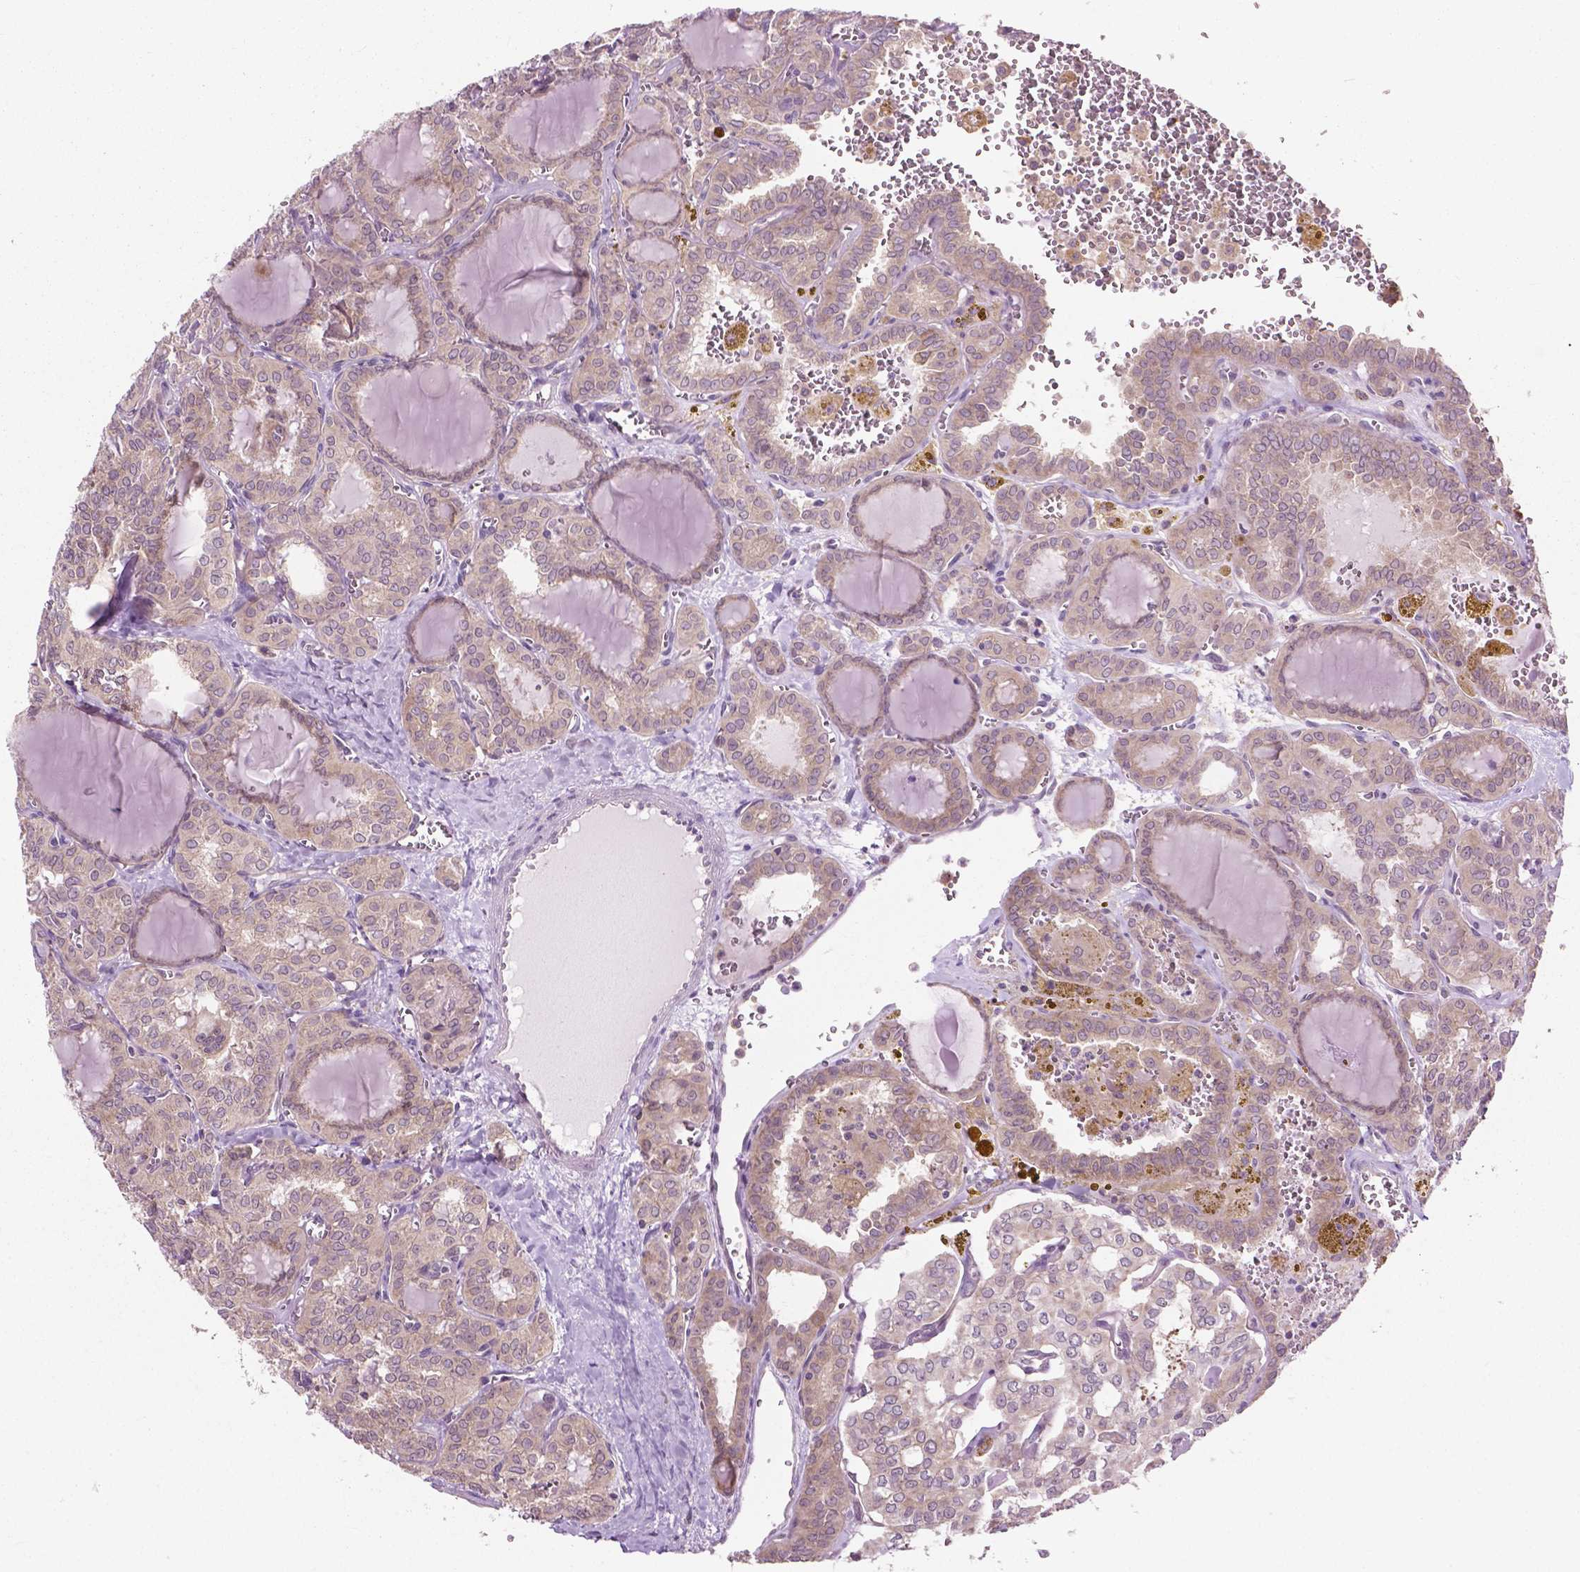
{"staining": {"intensity": "weak", "quantity": "<25%", "location": "cytoplasmic/membranous"}, "tissue": "thyroid cancer", "cell_type": "Tumor cells", "image_type": "cancer", "snomed": [{"axis": "morphology", "description": "Papillary adenocarcinoma, NOS"}, {"axis": "topography", "description": "Thyroid gland"}], "caption": "High magnification brightfield microscopy of papillary adenocarcinoma (thyroid) stained with DAB (3,3'-diaminobenzidine) (brown) and counterstained with hematoxylin (blue): tumor cells show no significant expression. (DAB immunohistochemistry, high magnification).", "gene": "MZT1", "patient": {"sex": "female", "age": 41}}